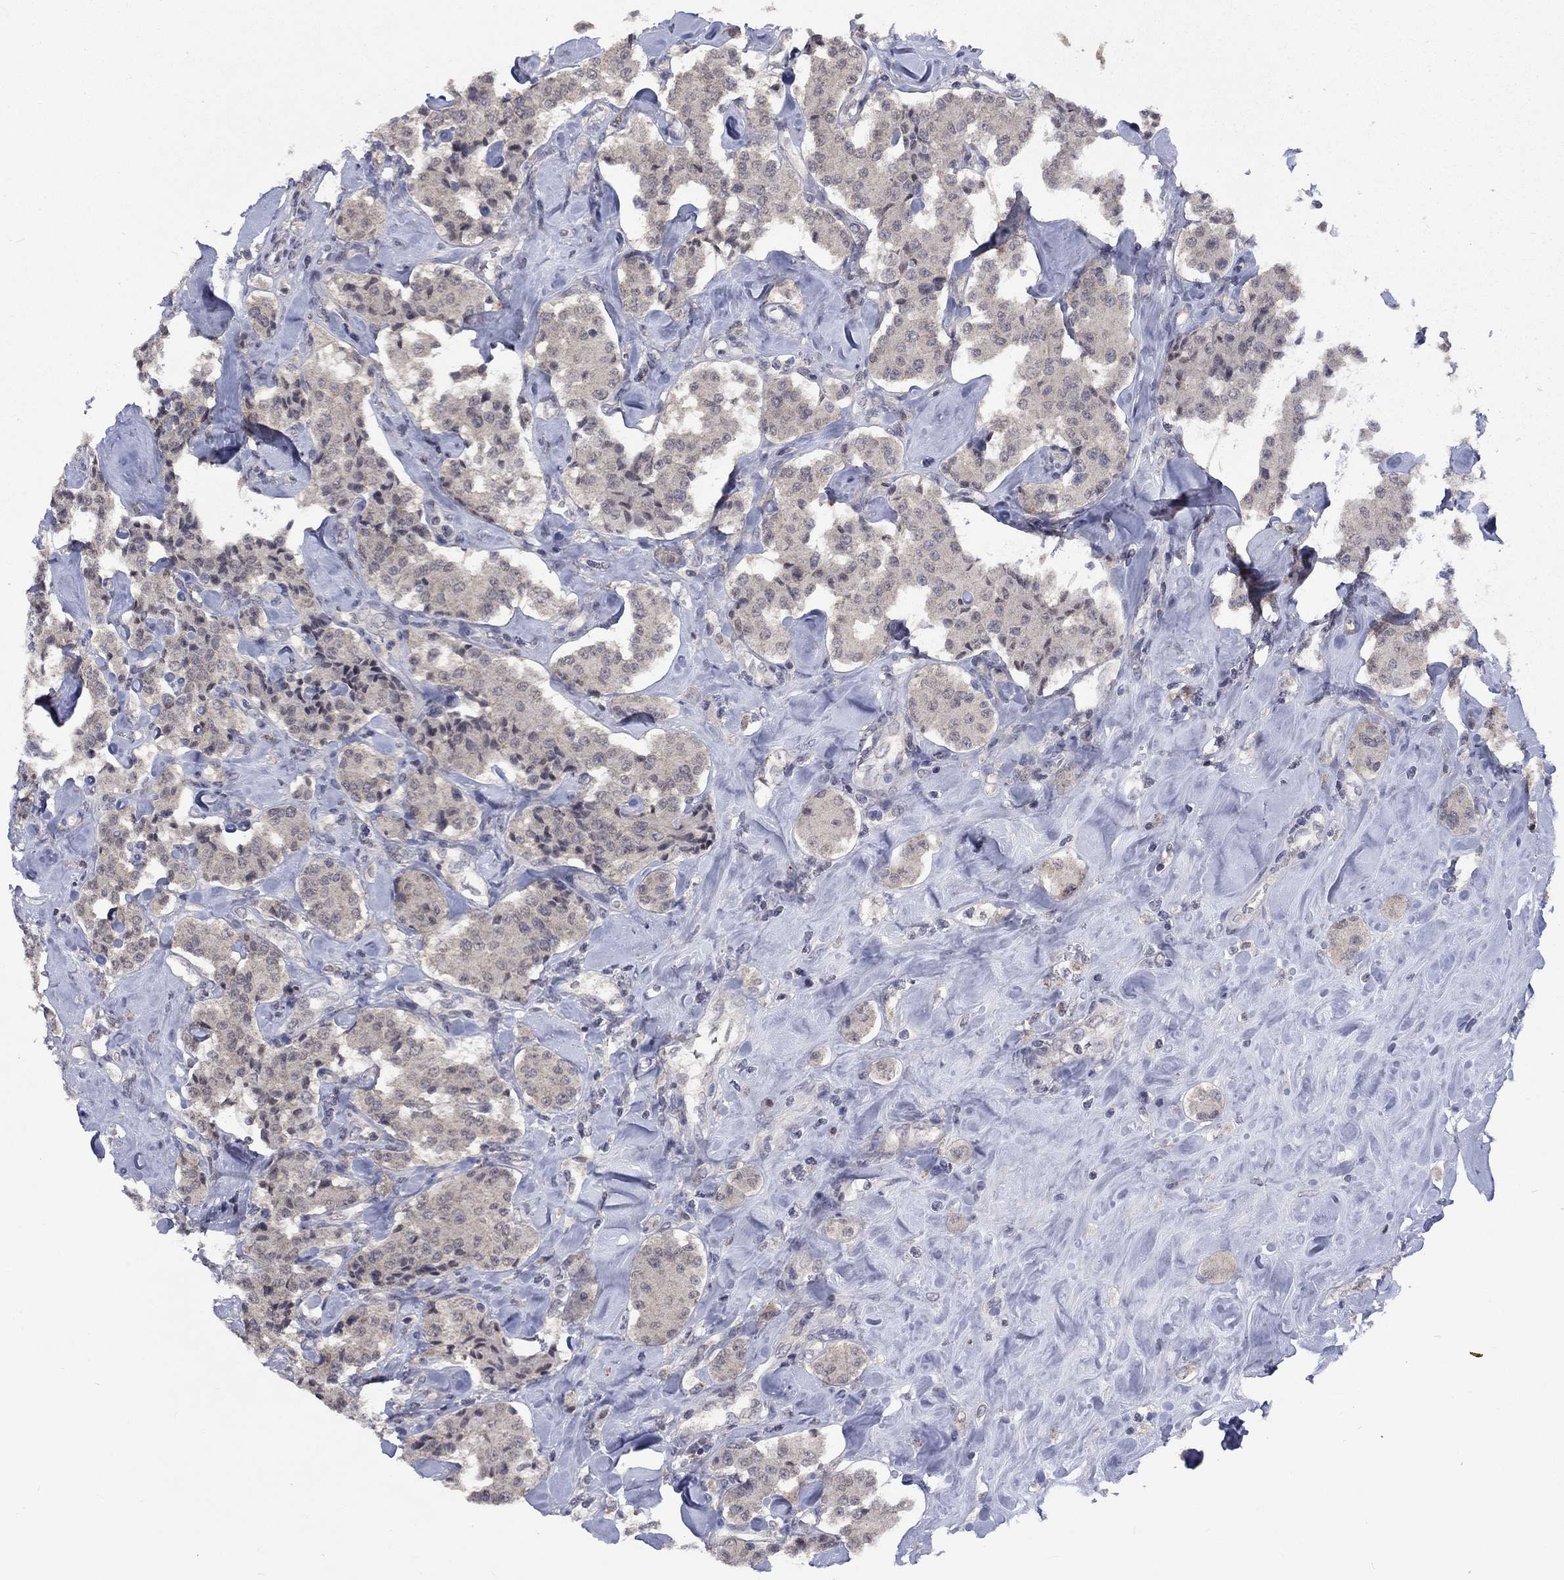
{"staining": {"intensity": "weak", "quantity": "25%-75%", "location": "cytoplasmic/membranous"}, "tissue": "carcinoid", "cell_type": "Tumor cells", "image_type": "cancer", "snomed": [{"axis": "morphology", "description": "Carcinoid, malignant, NOS"}, {"axis": "topography", "description": "Pancreas"}], "caption": "High-magnification brightfield microscopy of malignant carcinoid stained with DAB (3,3'-diaminobenzidine) (brown) and counterstained with hematoxylin (blue). tumor cells exhibit weak cytoplasmic/membranous staining is present in approximately25%-75% of cells.", "gene": "SPATA33", "patient": {"sex": "male", "age": 41}}